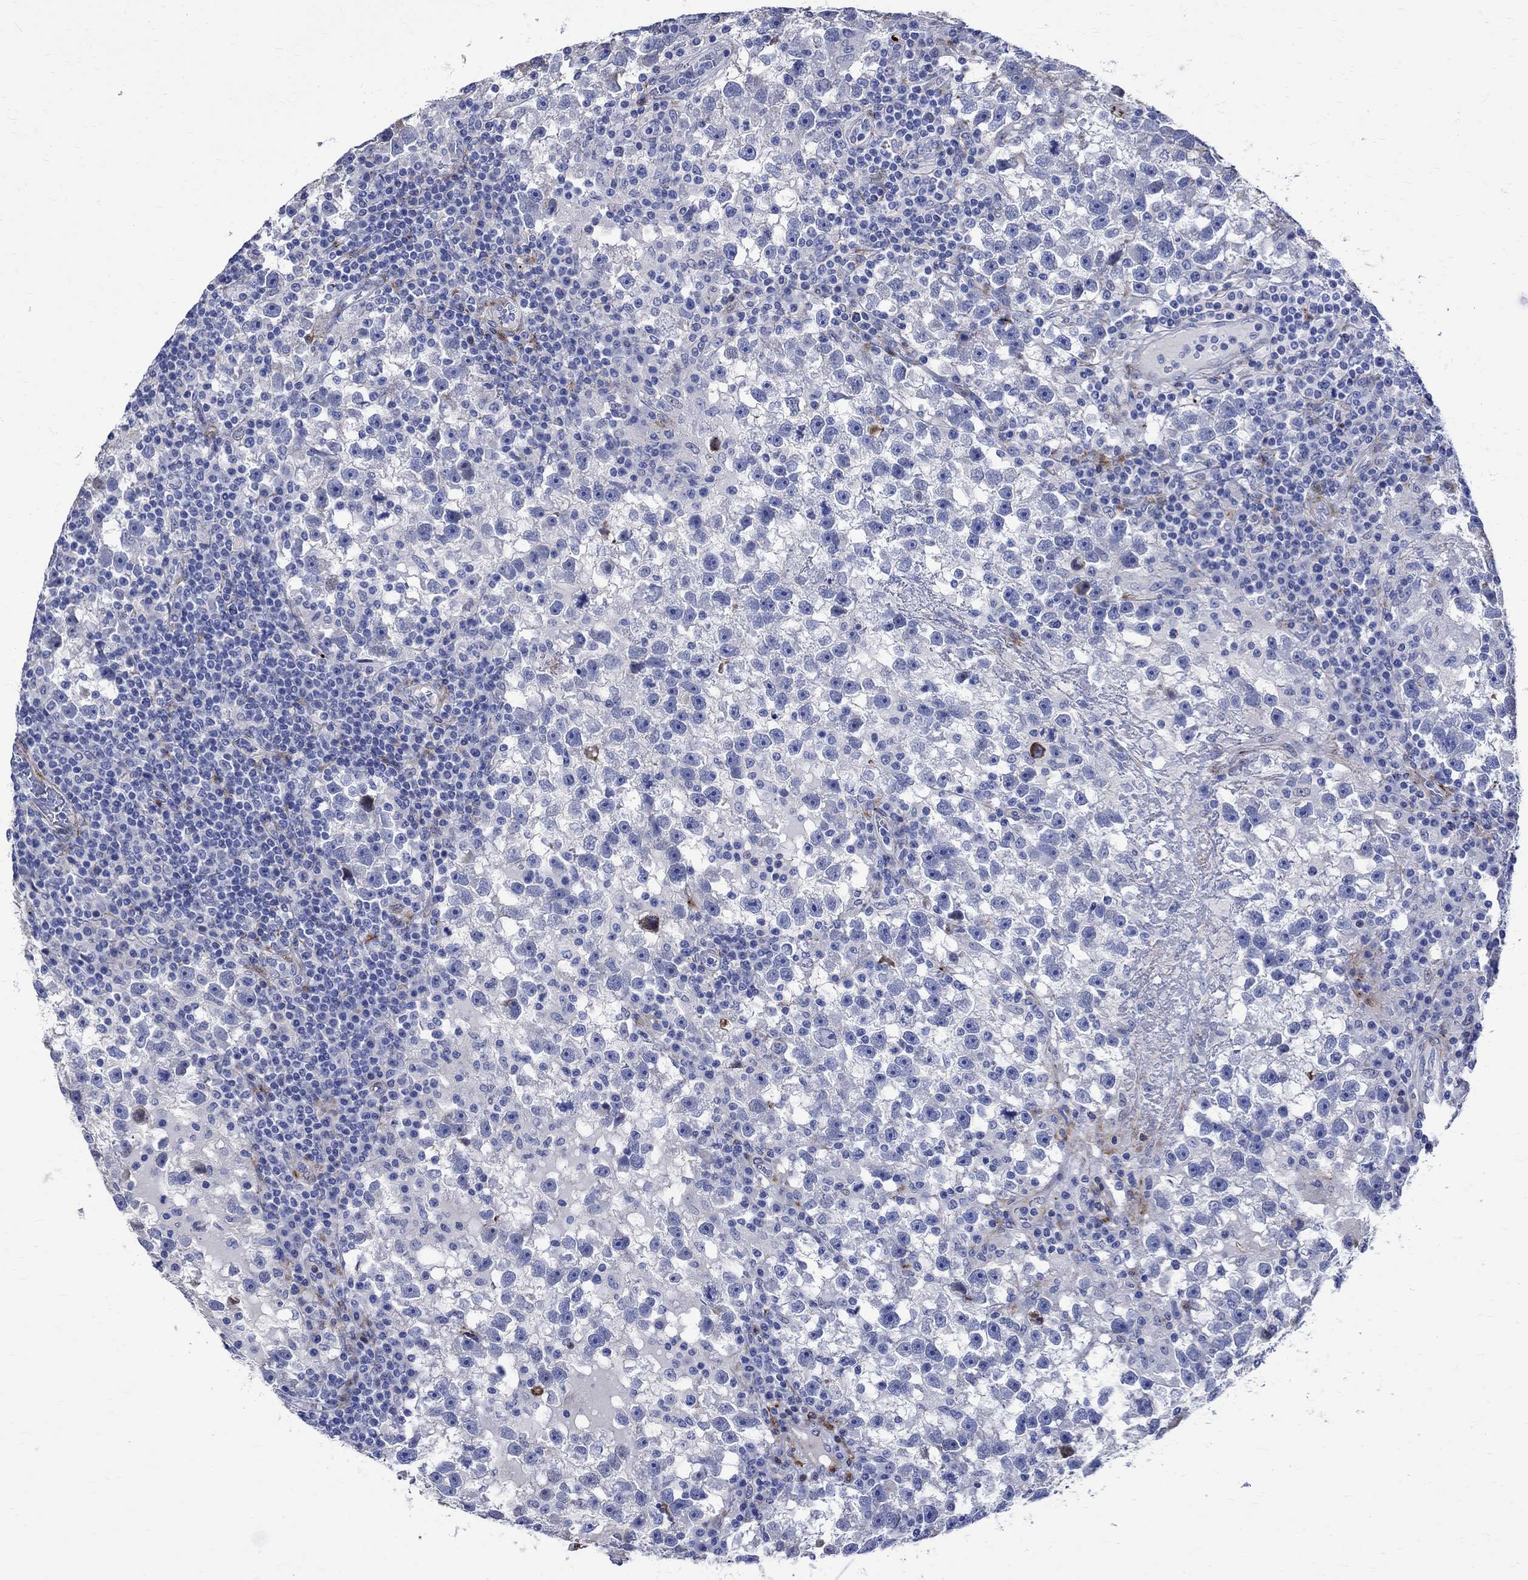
{"staining": {"intensity": "negative", "quantity": "none", "location": "none"}, "tissue": "testis cancer", "cell_type": "Tumor cells", "image_type": "cancer", "snomed": [{"axis": "morphology", "description": "Seminoma, NOS"}, {"axis": "topography", "description": "Testis"}], "caption": "The histopathology image shows no significant positivity in tumor cells of testis cancer. (Stains: DAB immunohistochemistry (IHC) with hematoxylin counter stain, Microscopy: brightfield microscopy at high magnification).", "gene": "PARVB", "patient": {"sex": "male", "age": 47}}